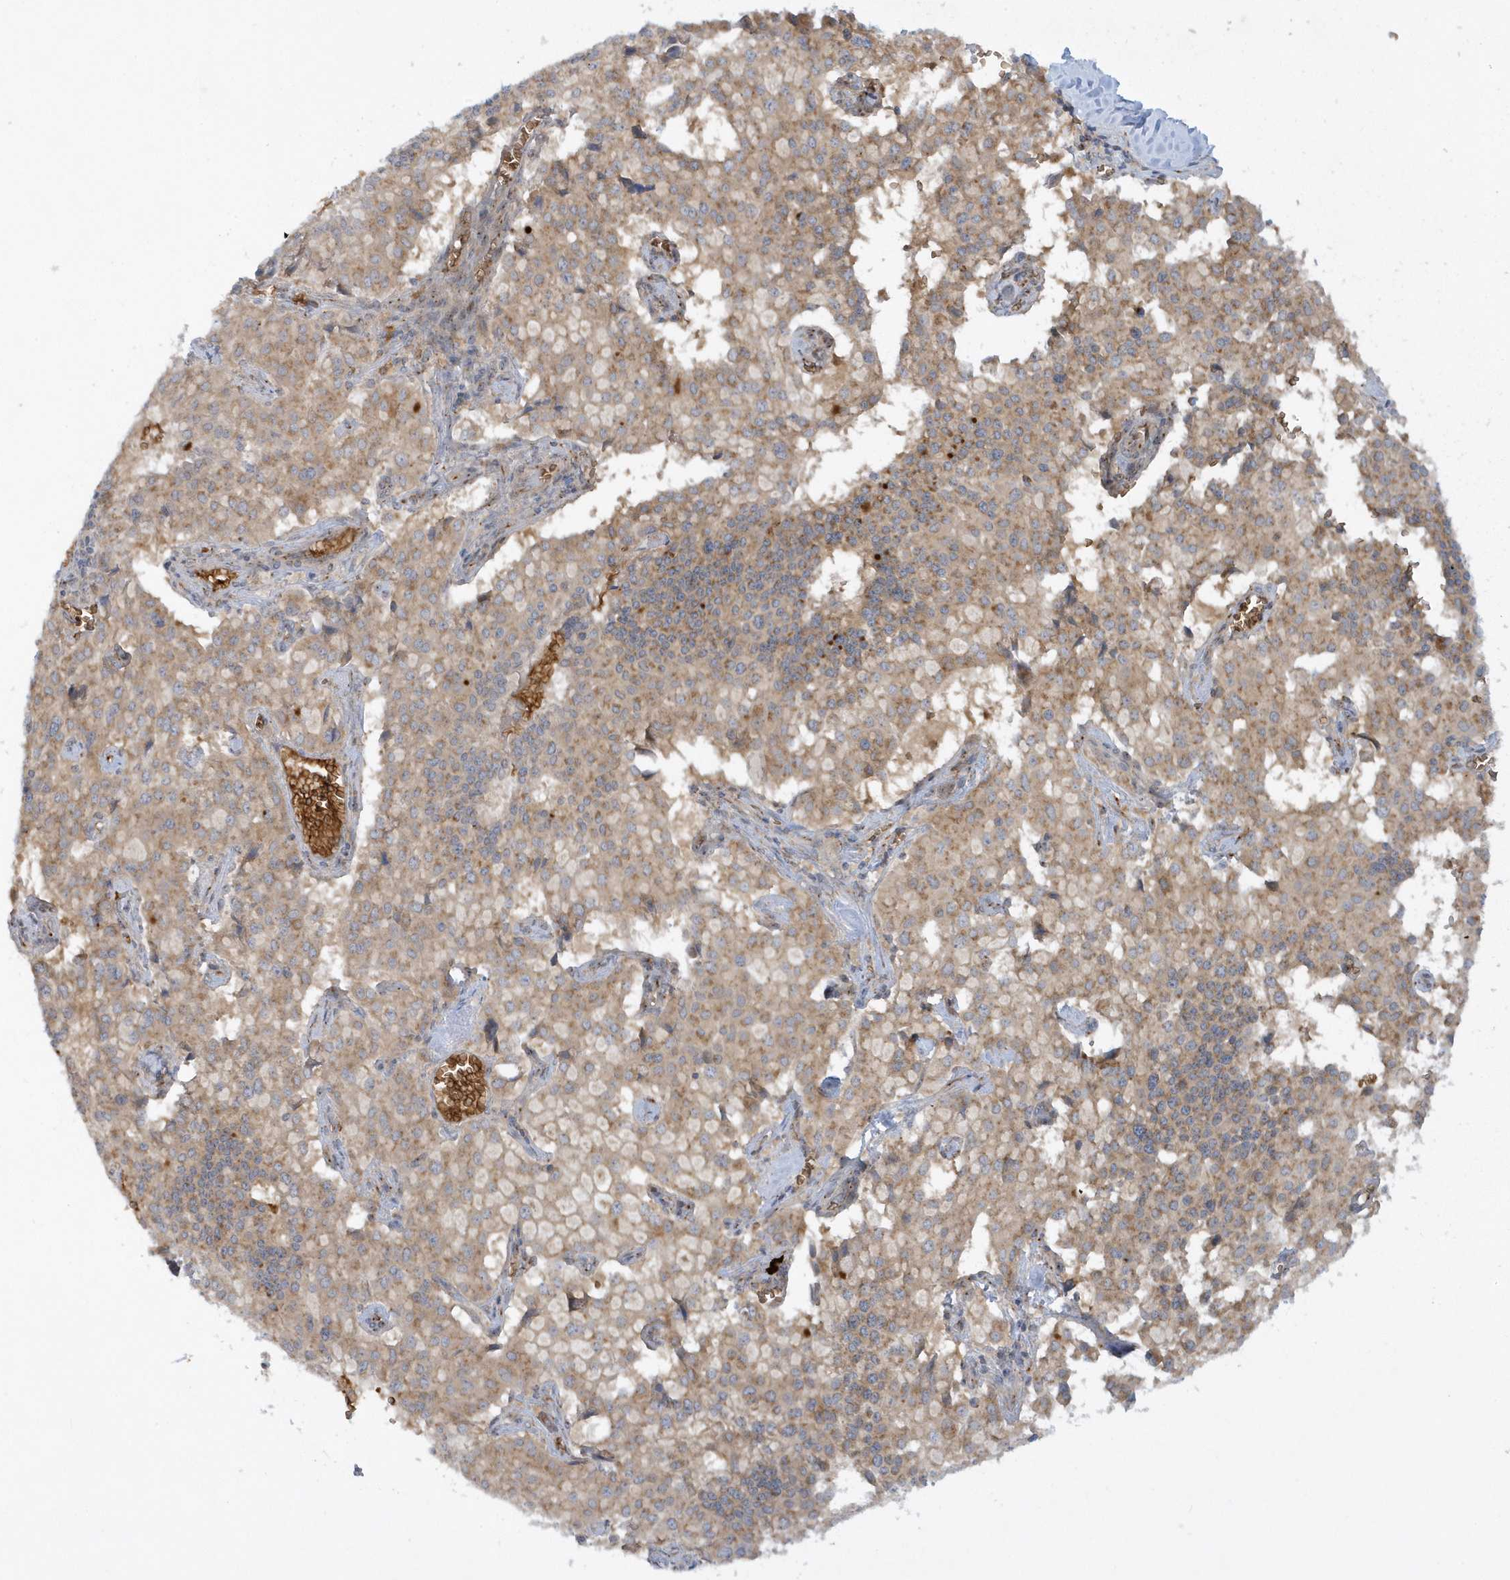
{"staining": {"intensity": "moderate", "quantity": ">75%", "location": "cytoplasmic/membranous"}, "tissue": "pancreatic cancer", "cell_type": "Tumor cells", "image_type": "cancer", "snomed": [{"axis": "morphology", "description": "Adenocarcinoma, NOS"}, {"axis": "topography", "description": "Pancreas"}], "caption": "Pancreatic cancer stained for a protein (brown) displays moderate cytoplasmic/membranous positive expression in approximately >75% of tumor cells.", "gene": "RPP40", "patient": {"sex": "male", "age": 65}}